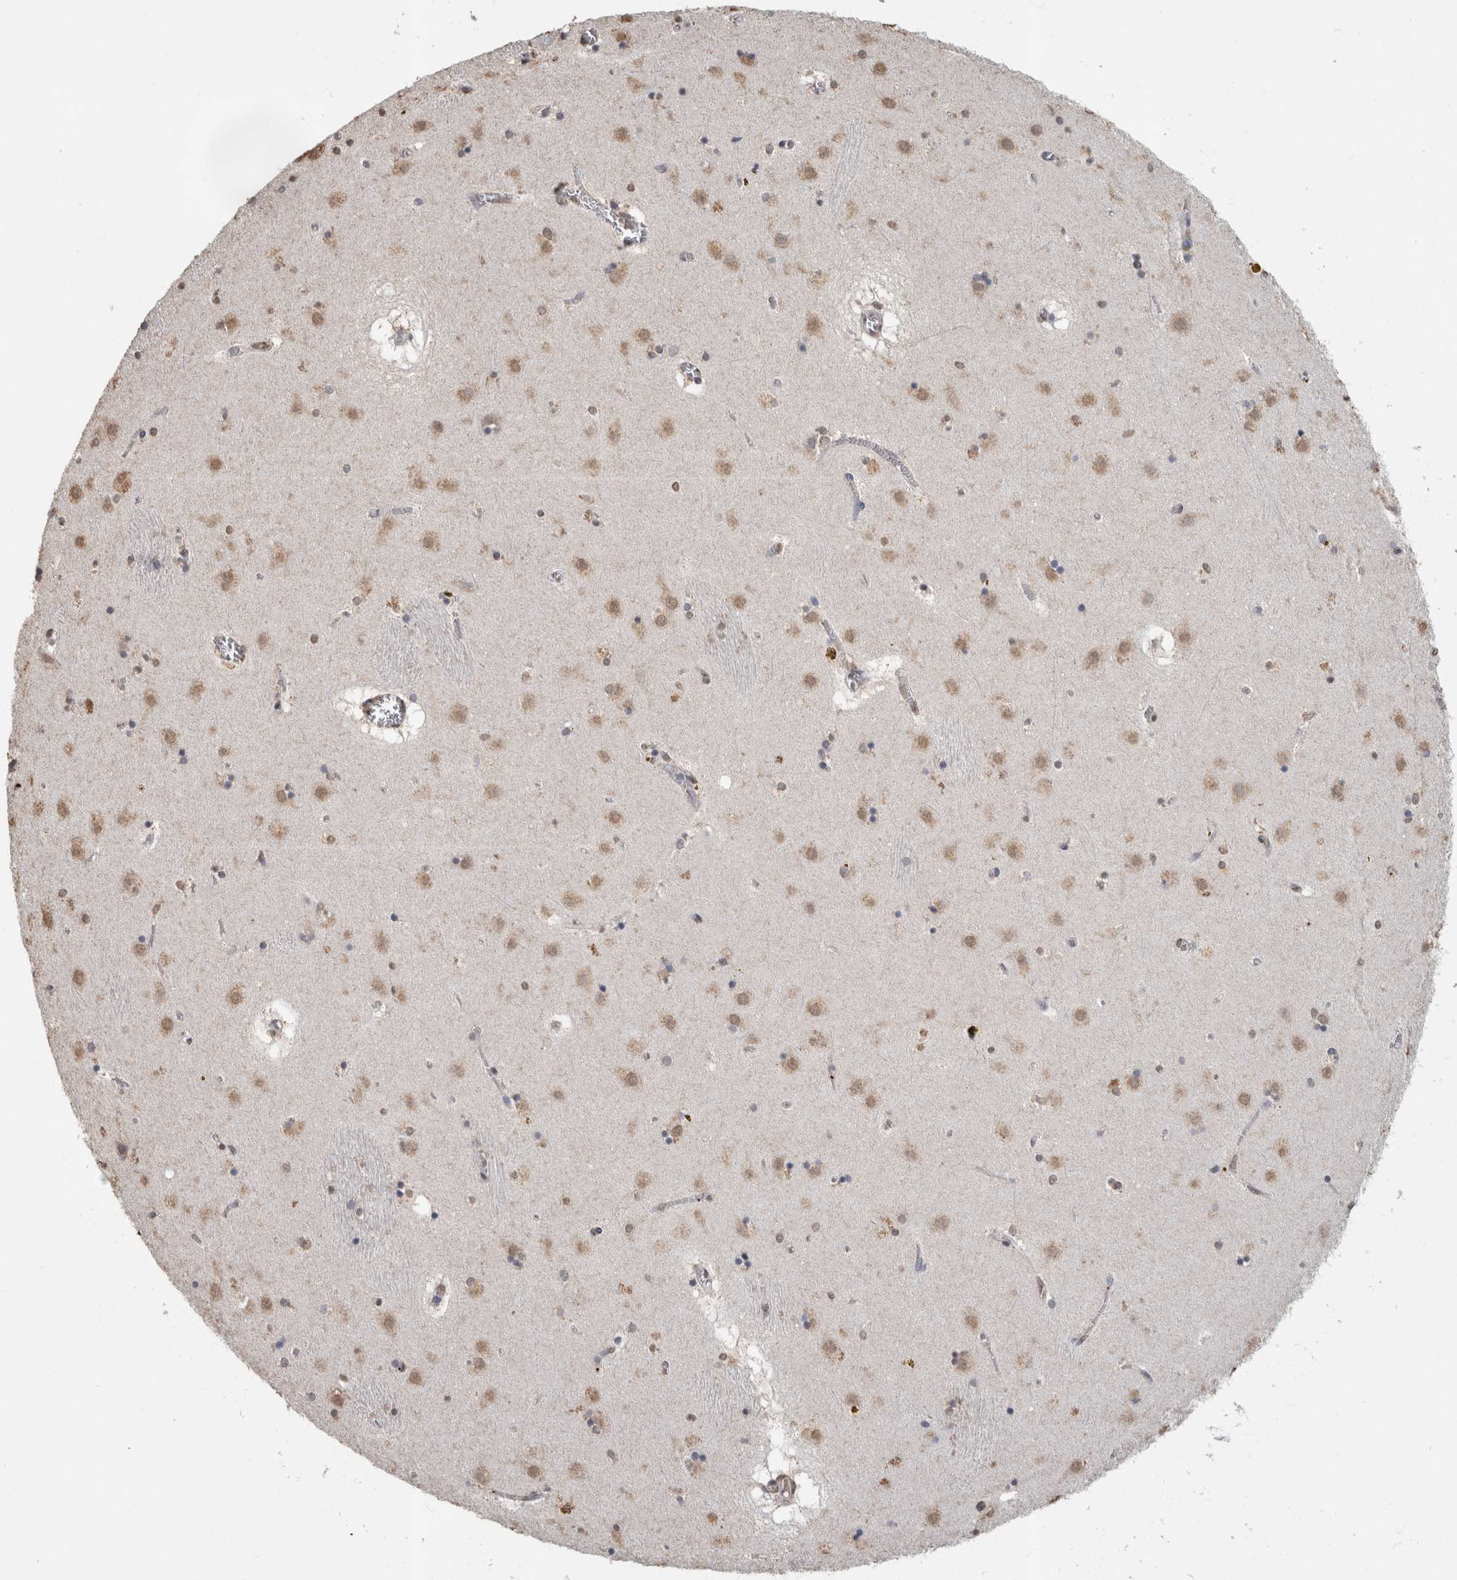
{"staining": {"intensity": "weak", "quantity": "25%-75%", "location": "nuclear"}, "tissue": "caudate", "cell_type": "Glial cells", "image_type": "normal", "snomed": [{"axis": "morphology", "description": "Normal tissue, NOS"}, {"axis": "topography", "description": "Lateral ventricle wall"}], "caption": "A high-resolution photomicrograph shows immunohistochemistry staining of normal caudate, which exhibits weak nuclear positivity in about 25%-75% of glial cells. (Stains: DAB (3,3'-diaminobenzidine) in brown, nuclei in blue, Microscopy: brightfield microscopy at high magnification).", "gene": "LTBP1", "patient": {"sex": "male", "age": 70}}